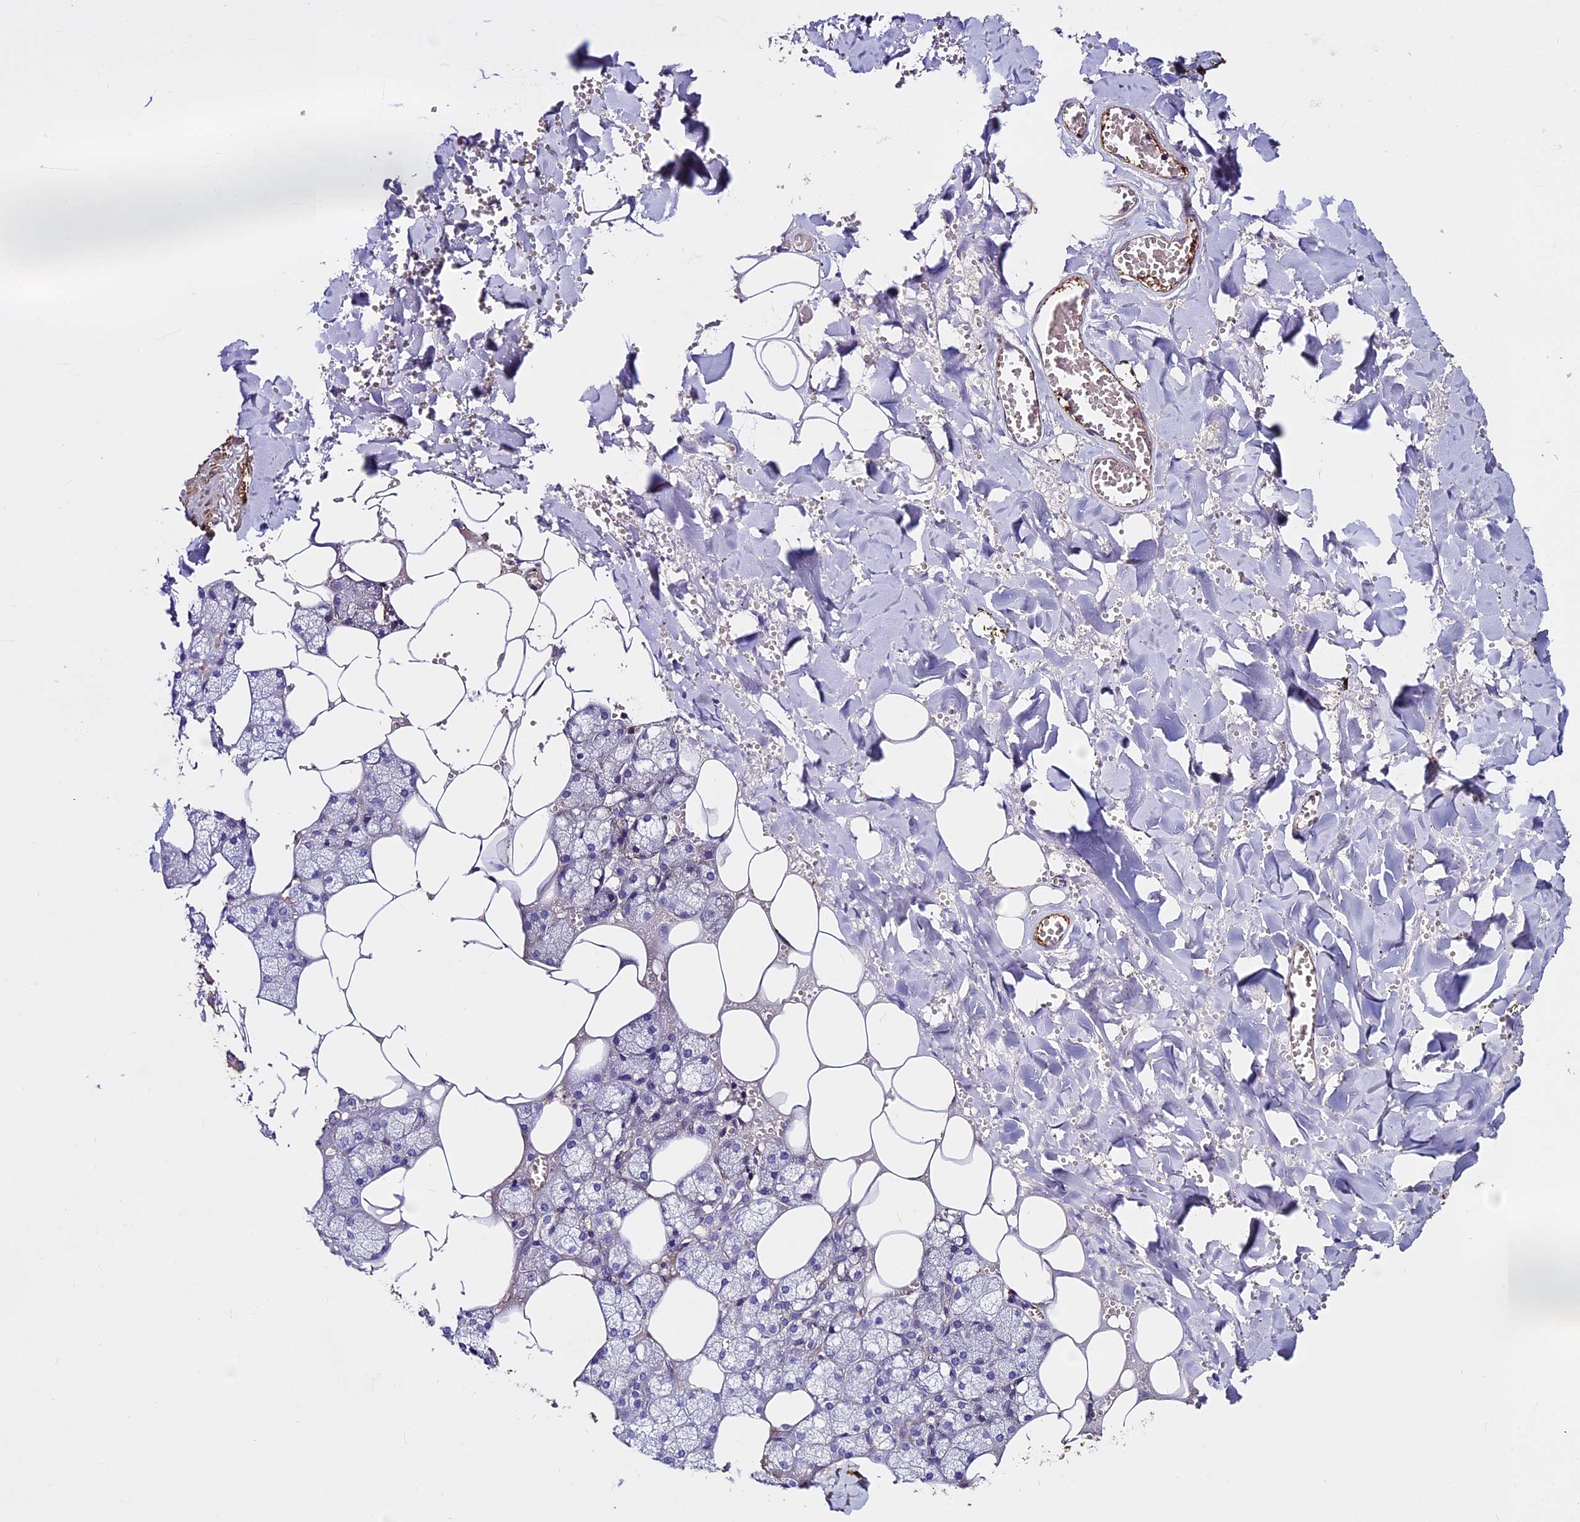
{"staining": {"intensity": "moderate", "quantity": "<25%", "location": "cytoplasmic/membranous"}, "tissue": "salivary gland", "cell_type": "Glandular cells", "image_type": "normal", "snomed": [{"axis": "morphology", "description": "Normal tissue, NOS"}, {"axis": "topography", "description": "Salivary gland"}], "caption": "A brown stain highlights moderate cytoplasmic/membranous expression of a protein in glandular cells of benign salivary gland. (DAB (3,3'-diaminobenzidine) IHC, brown staining for protein, blue staining for nuclei).", "gene": "EVA1B", "patient": {"sex": "male", "age": 62}}